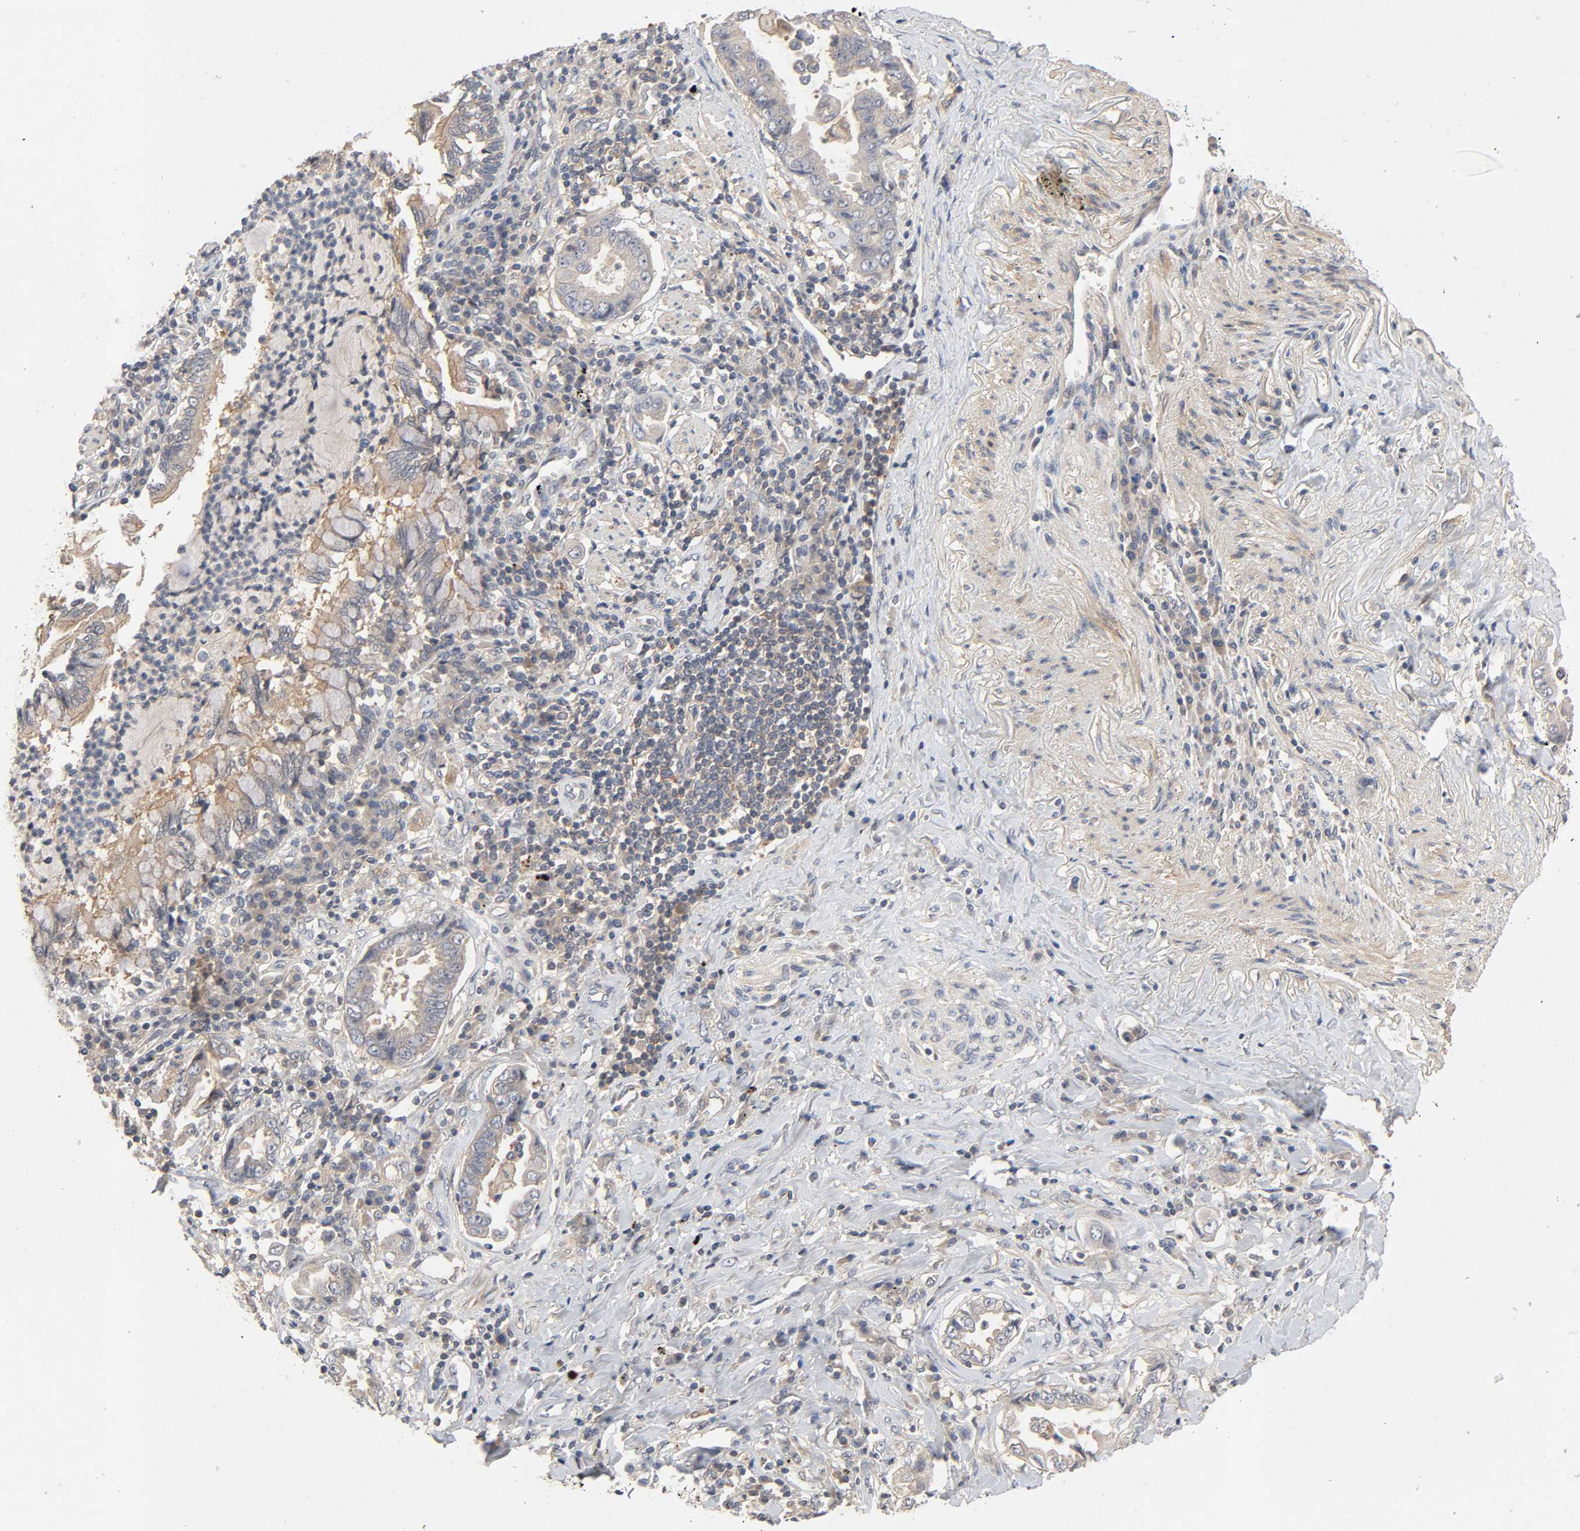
{"staining": {"intensity": "moderate", "quantity": ">75%", "location": "cytoplasmic/membranous"}, "tissue": "lung cancer", "cell_type": "Tumor cells", "image_type": "cancer", "snomed": [{"axis": "morphology", "description": "Normal tissue, NOS"}, {"axis": "morphology", "description": "Inflammation, NOS"}, {"axis": "morphology", "description": "Adenocarcinoma, NOS"}, {"axis": "topography", "description": "Lung"}], "caption": "Tumor cells show medium levels of moderate cytoplasmic/membranous positivity in approximately >75% of cells in human lung adenocarcinoma.", "gene": "CPB2", "patient": {"sex": "female", "age": 64}}